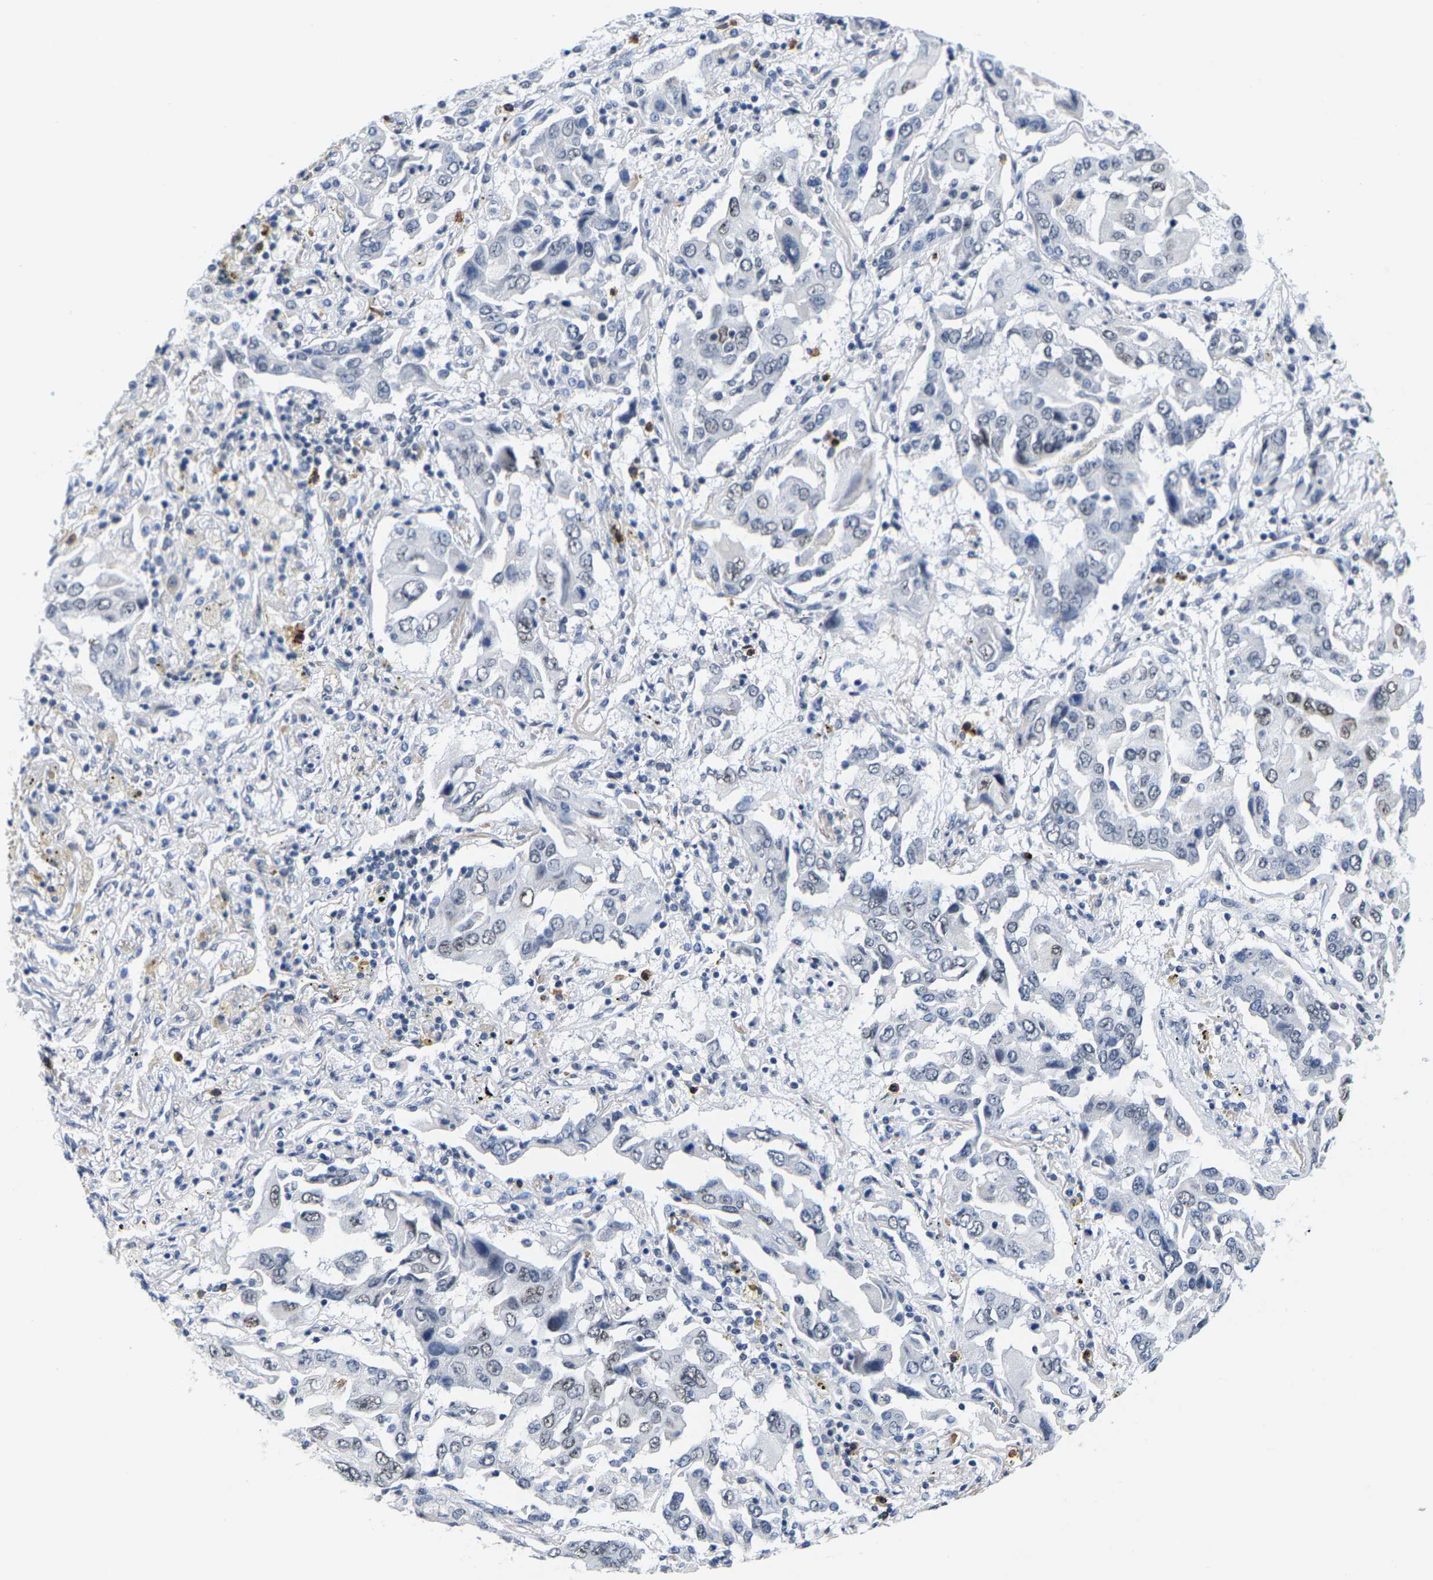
{"staining": {"intensity": "negative", "quantity": "none", "location": "none"}, "tissue": "lung cancer", "cell_type": "Tumor cells", "image_type": "cancer", "snomed": [{"axis": "morphology", "description": "Adenocarcinoma, NOS"}, {"axis": "topography", "description": "Lung"}], "caption": "Immunohistochemistry image of human lung adenocarcinoma stained for a protein (brown), which displays no expression in tumor cells. (Stains: DAB IHC with hematoxylin counter stain, Microscopy: brightfield microscopy at high magnification).", "gene": "SETD1B", "patient": {"sex": "female", "age": 65}}